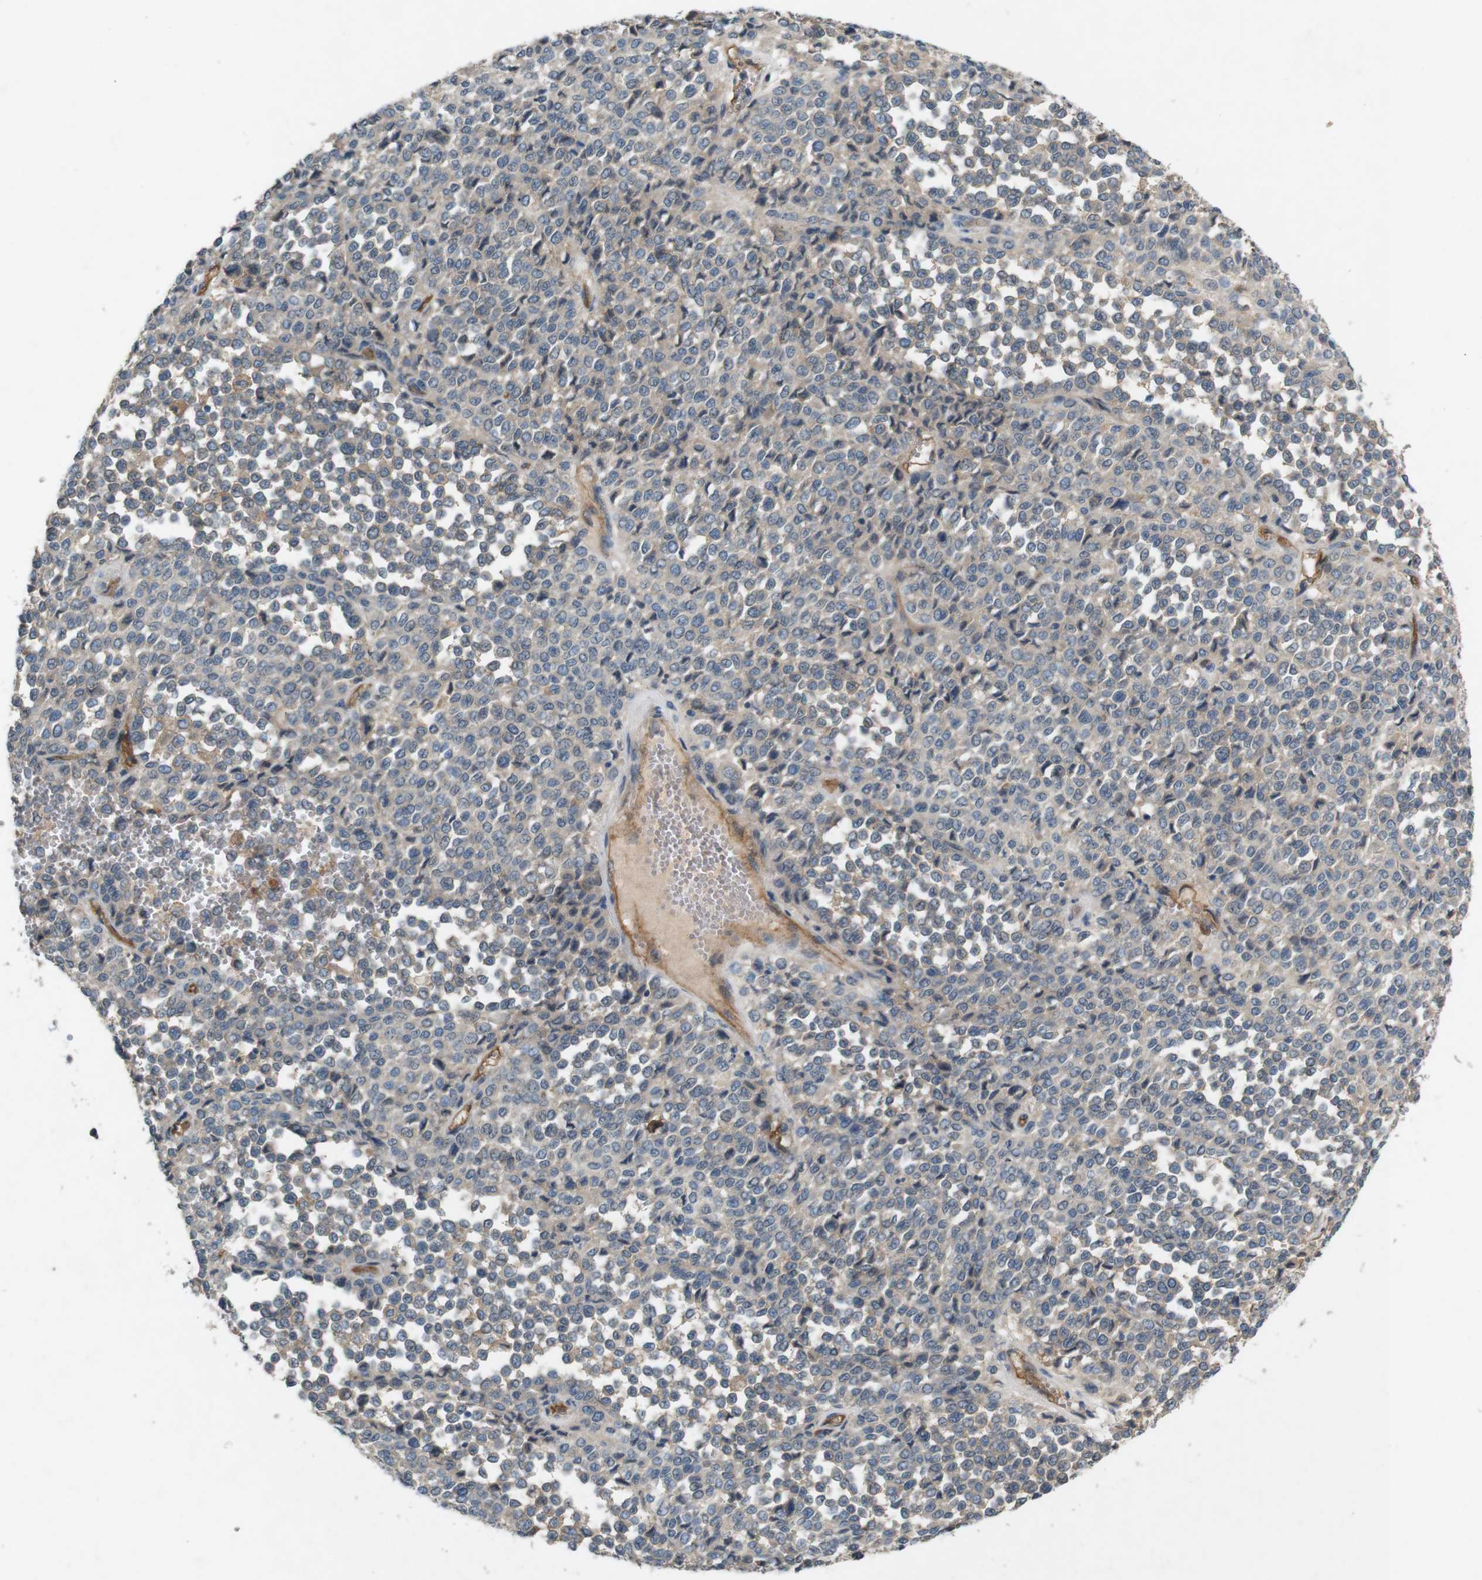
{"staining": {"intensity": "weak", "quantity": "<25%", "location": "cytoplasmic/membranous"}, "tissue": "melanoma", "cell_type": "Tumor cells", "image_type": "cancer", "snomed": [{"axis": "morphology", "description": "Malignant melanoma, Metastatic site"}, {"axis": "topography", "description": "Pancreas"}], "caption": "IHC of human malignant melanoma (metastatic site) exhibits no positivity in tumor cells. The staining was performed using DAB to visualize the protein expression in brown, while the nuclei were stained in blue with hematoxylin (Magnification: 20x).", "gene": "PVR", "patient": {"sex": "female", "age": 30}}